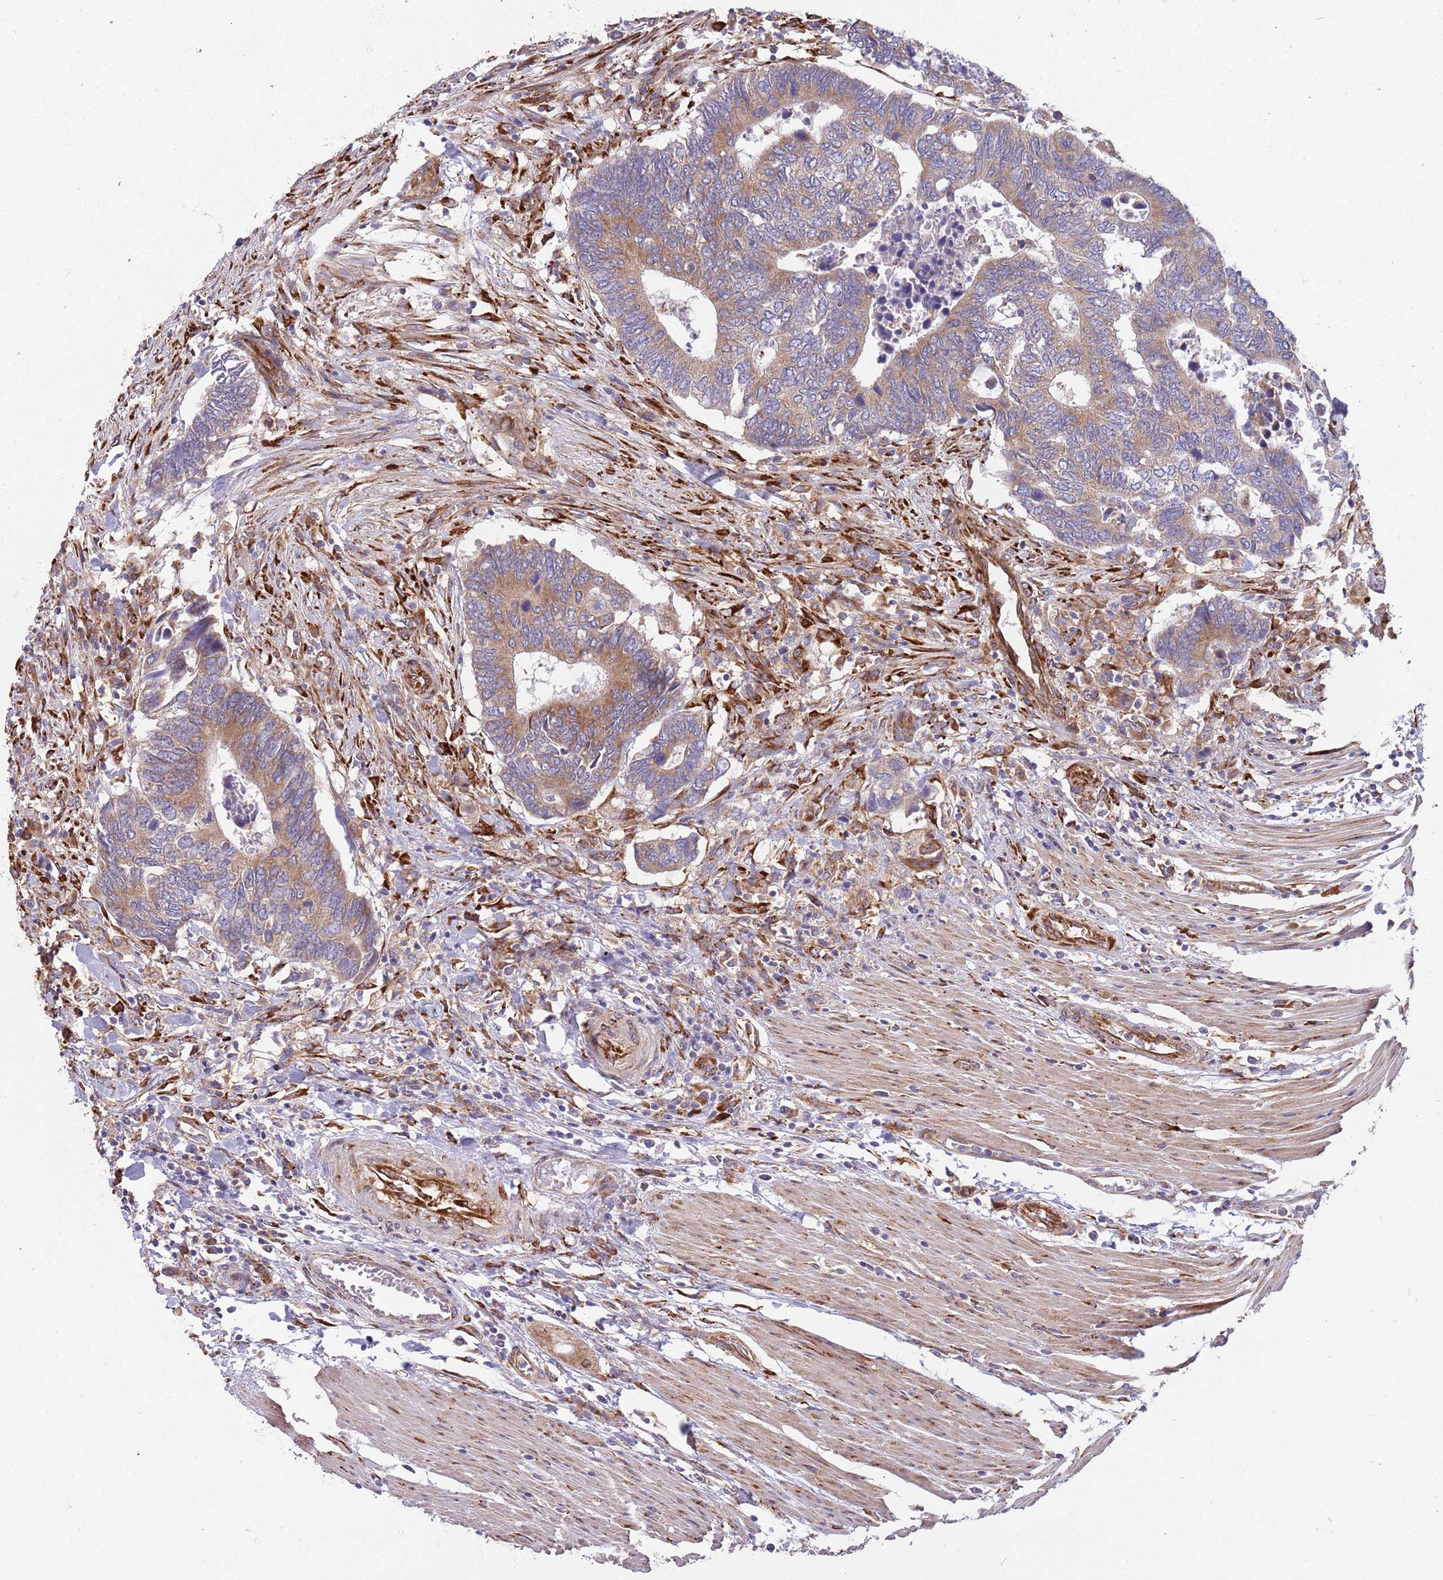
{"staining": {"intensity": "moderate", "quantity": ">75%", "location": "cytoplasmic/membranous"}, "tissue": "colorectal cancer", "cell_type": "Tumor cells", "image_type": "cancer", "snomed": [{"axis": "morphology", "description": "Adenocarcinoma, NOS"}, {"axis": "topography", "description": "Colon"}], "caption": "This is a micrograph of IHC staining of colorectal cancer, which shows moderate expression in the cytoplasmic/membranous of tumor cells.", "gene": "ARMCX6", "patient": {"sex": "male", "age": 87}}